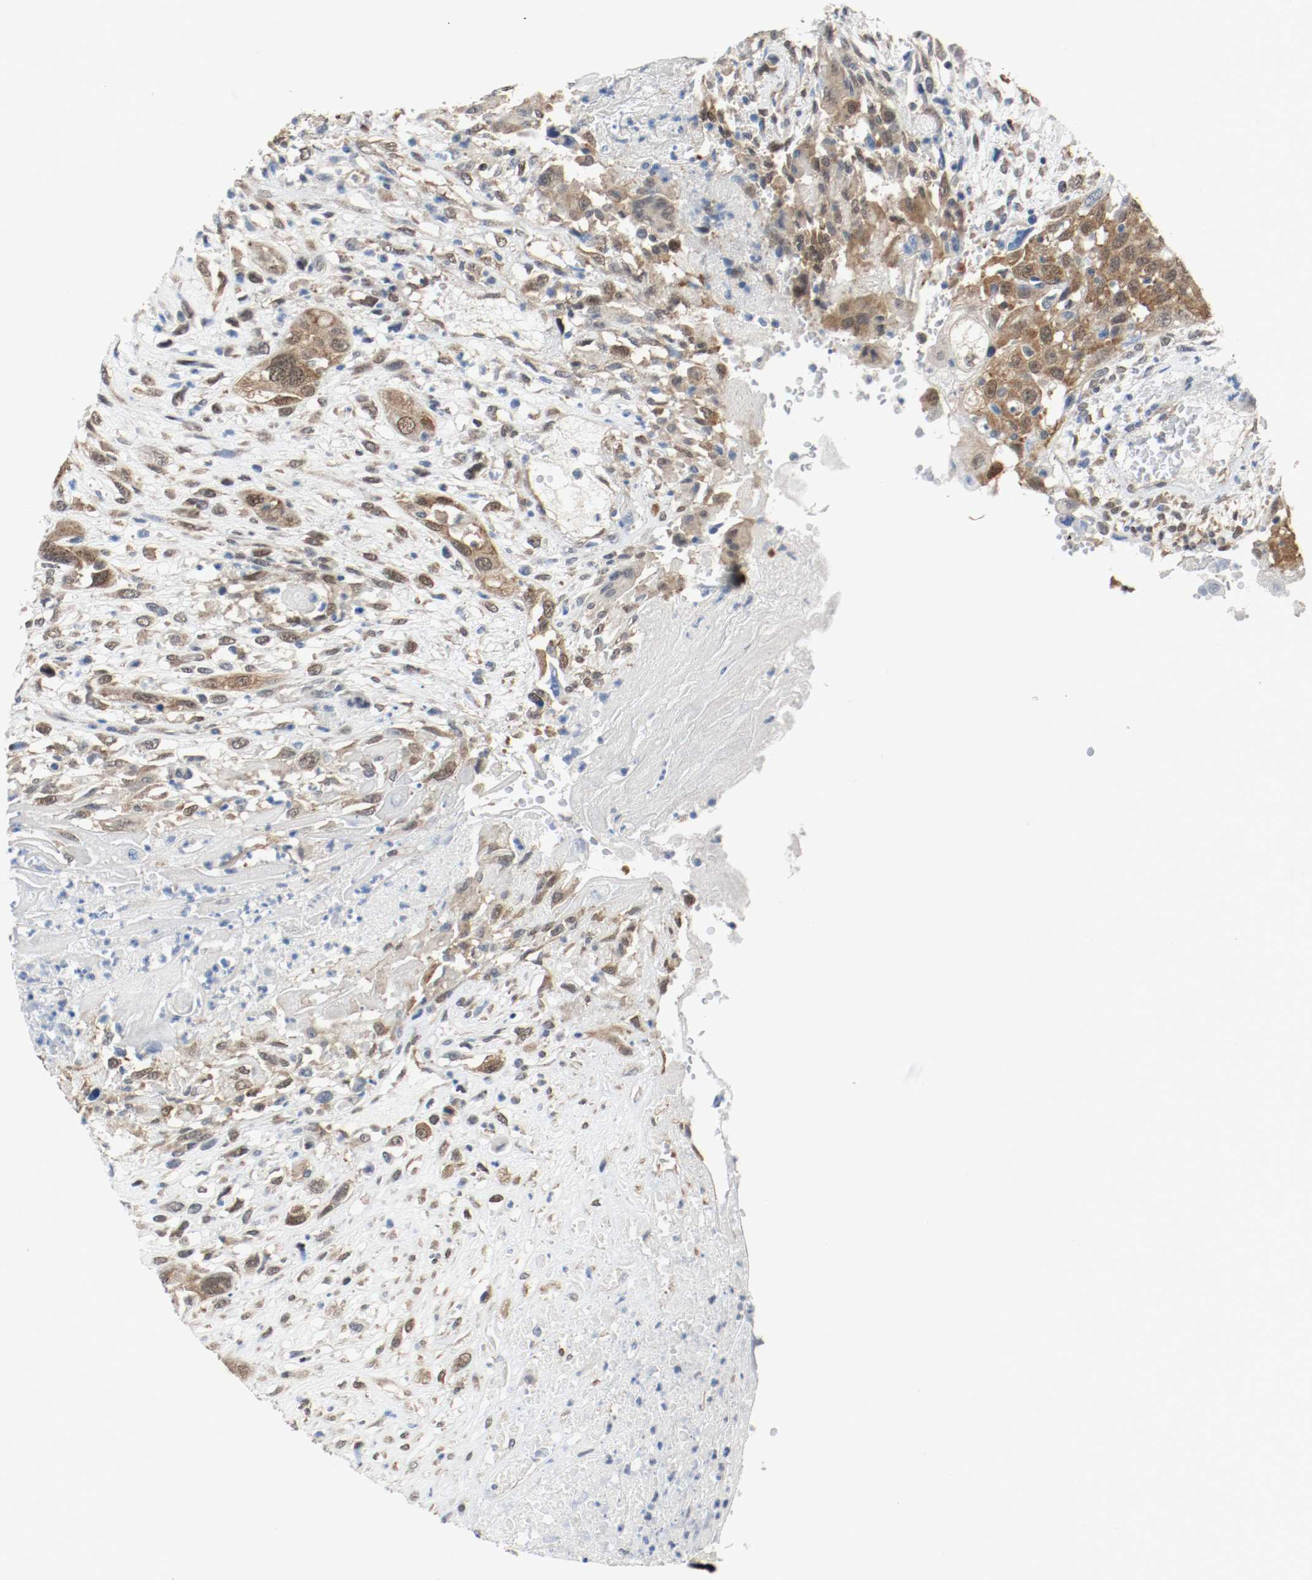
{"staining": {"intensity": "moderate", "quantity": ">75%", "location": "cytoplasmic/membranous,nuclear"}, "tissue": "head and neck cancer", "cell_type": "Tumor cells", "image_type": "cancer", "snomed": [{"axis": "morphology", "description": "Necrosis, NOS"}, {"axis": "morphology", "description": "Neoplasm, malignant, NOS"}, {"axis": "topography", "description": "Salivary gland"}, {"axis": "topography", "description": "Head-Neck"}], "caption": "Tumor cells demonstrate medium levels of moderate cytoplasmic/membranous and nuclear positivity in about >75% of cells in head and neck cancer.", "gene": "PPME1", "patient": {"sex": "male", "age": 43}}